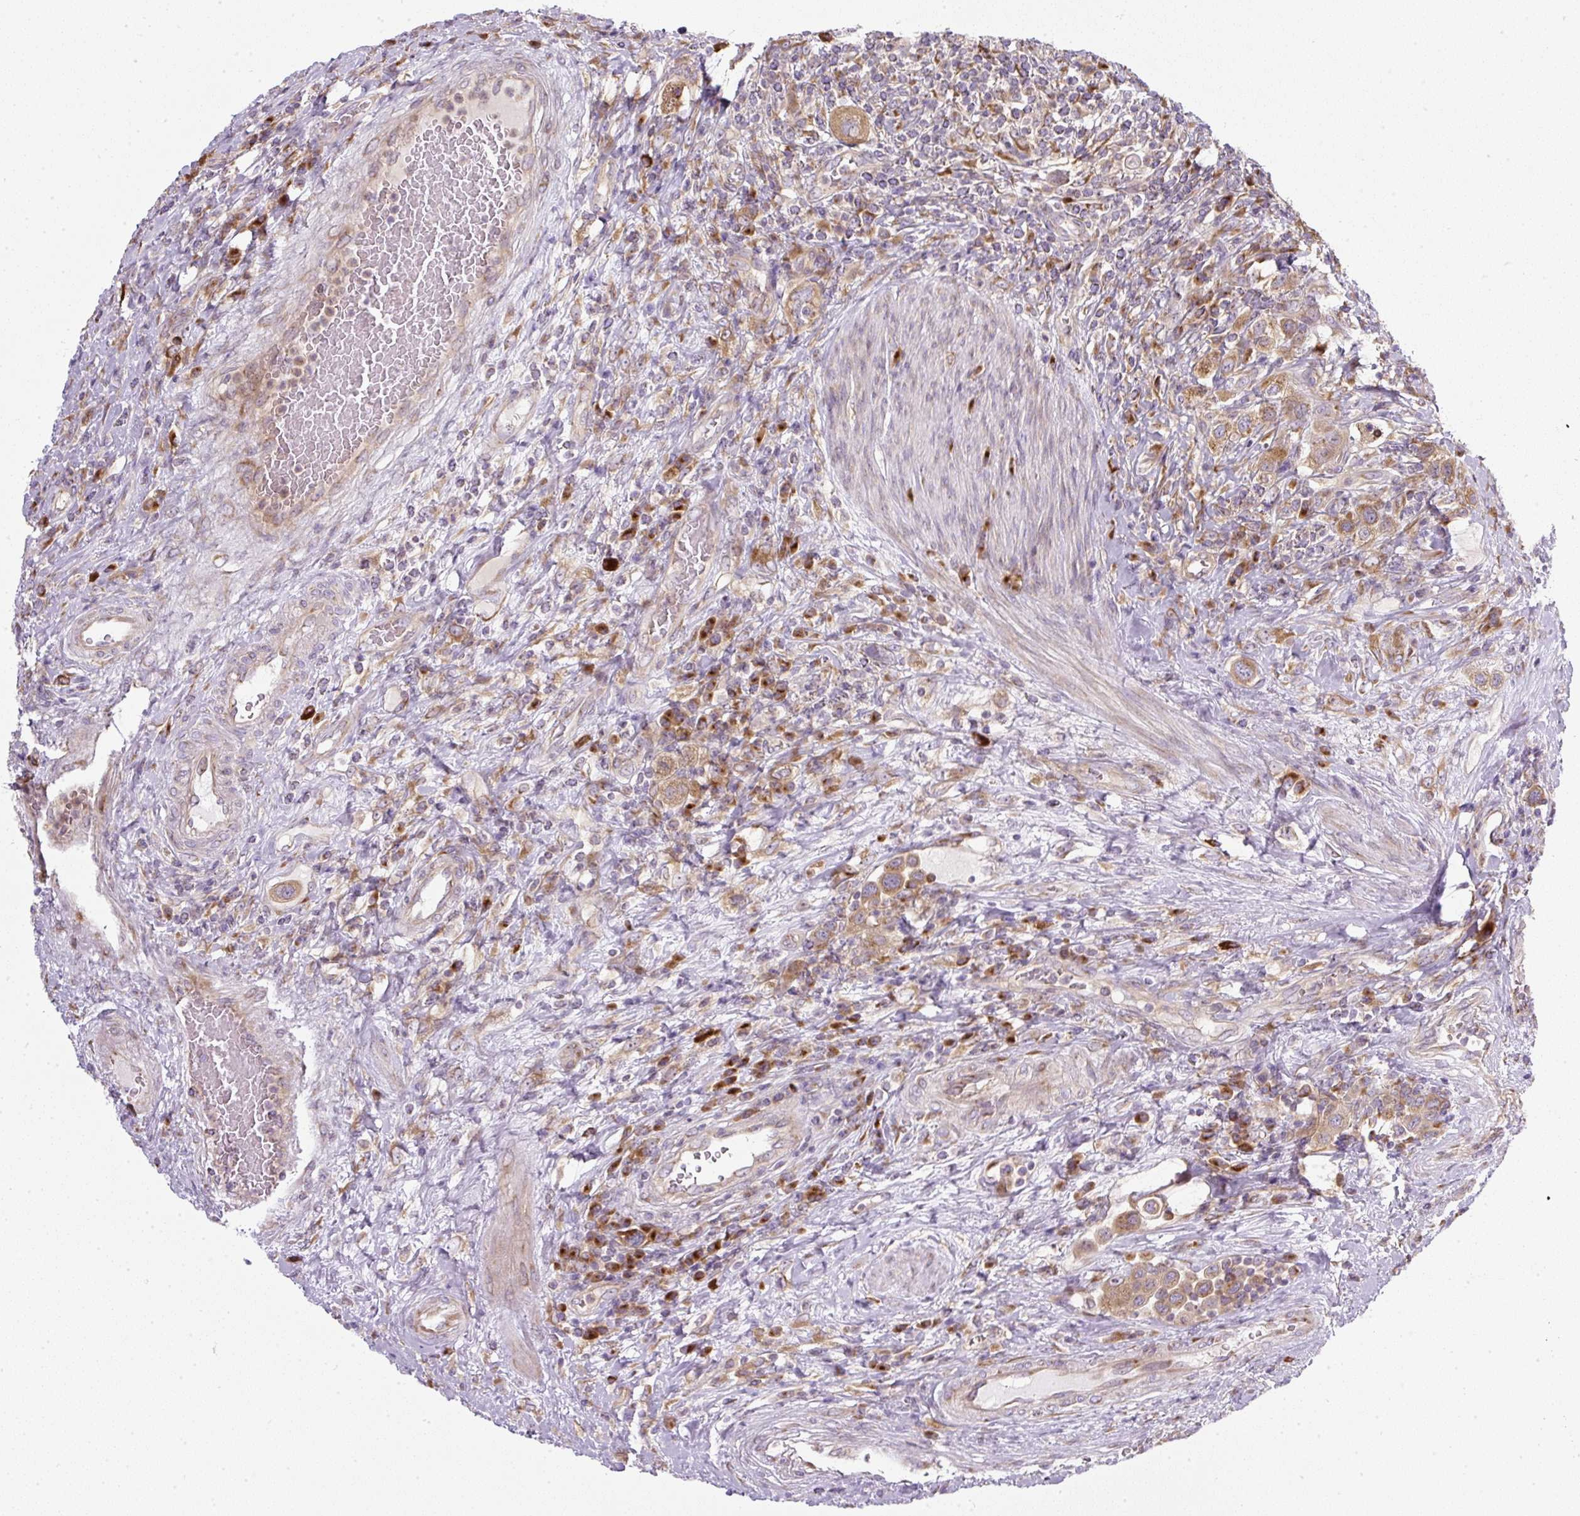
{"staining": {"intensity": "moderate", "quantity": ">75%", "location": "cytoplasmic/membranous"}, "tissue": "urothelial cancer", "cell_type": "Tumor cells", "image_type": "cancer", "snomed": [{"axis": "morphology", "description": "Urothelial carcinoma, High grade"}, {"axis": "topography", "description": "Urinary bladder"}], "caption": "High-grade urothelial carcinoma tissue reveals moderate cytoplasmic/membranous expression in approximately >75% of tumor cells, visualized by immunohistochemistry. (IHC, brightfield microscopy, high magnification).", "gene": "MLX", "patient": {"sex": "male", "age": 50}}